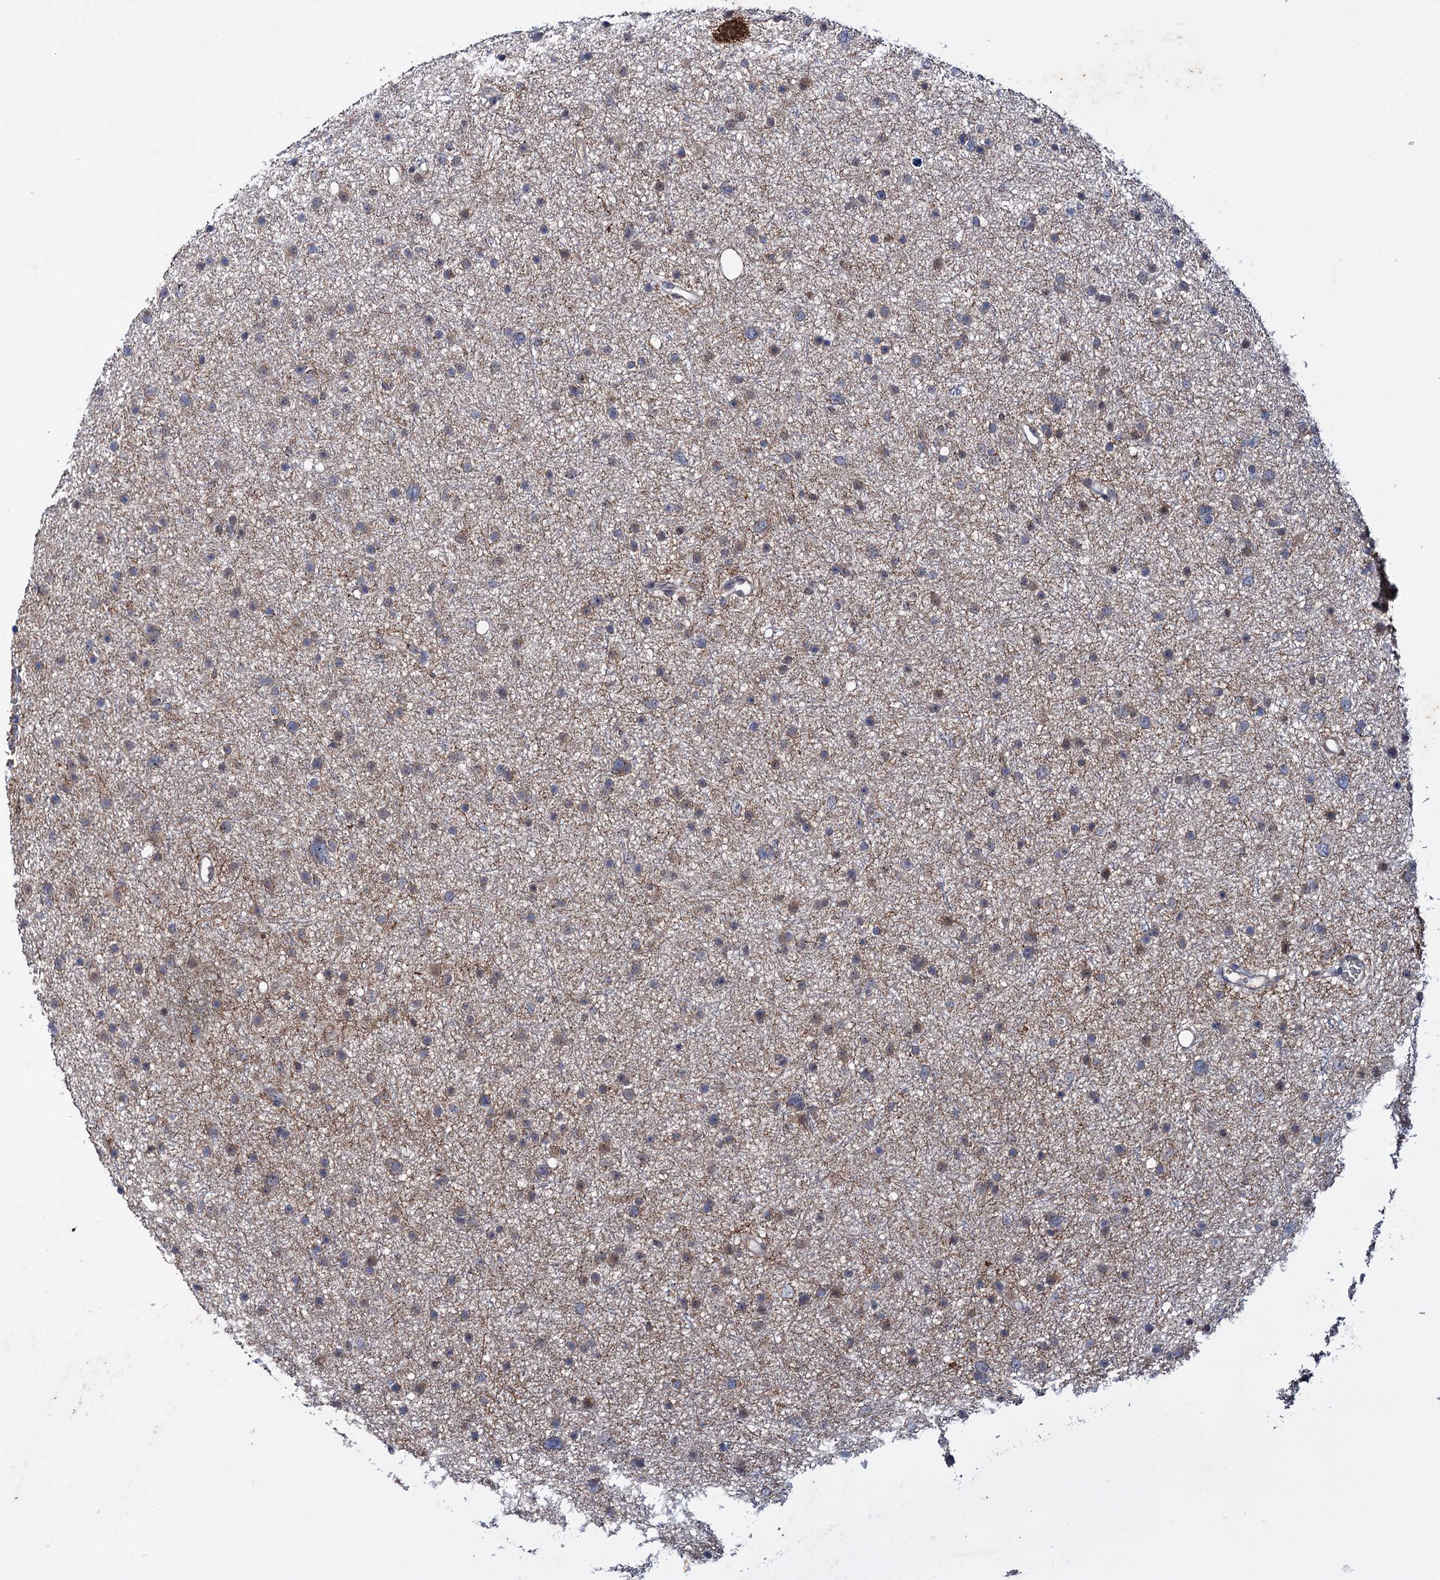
{"staining": {"intensity": "weak", "quantity": "<25%", "location": "cytoplasmic/membranous"}, "tissue": "glioma", "cell_type": "Tumor cells", "image_type": "cancer", "snomed": [{"axis": "morphology", "description": "Glioma, malignant, Low grade"}, {"axis": "topography", "description": "Cerebral cortex"}], "caption": "This is an immunohistochemistry (IHC) histopathology image of human glioma. There is no positivity in tumor cells.", "gene": "CLPB", "patient": {"sex": "female", "age": 39}}